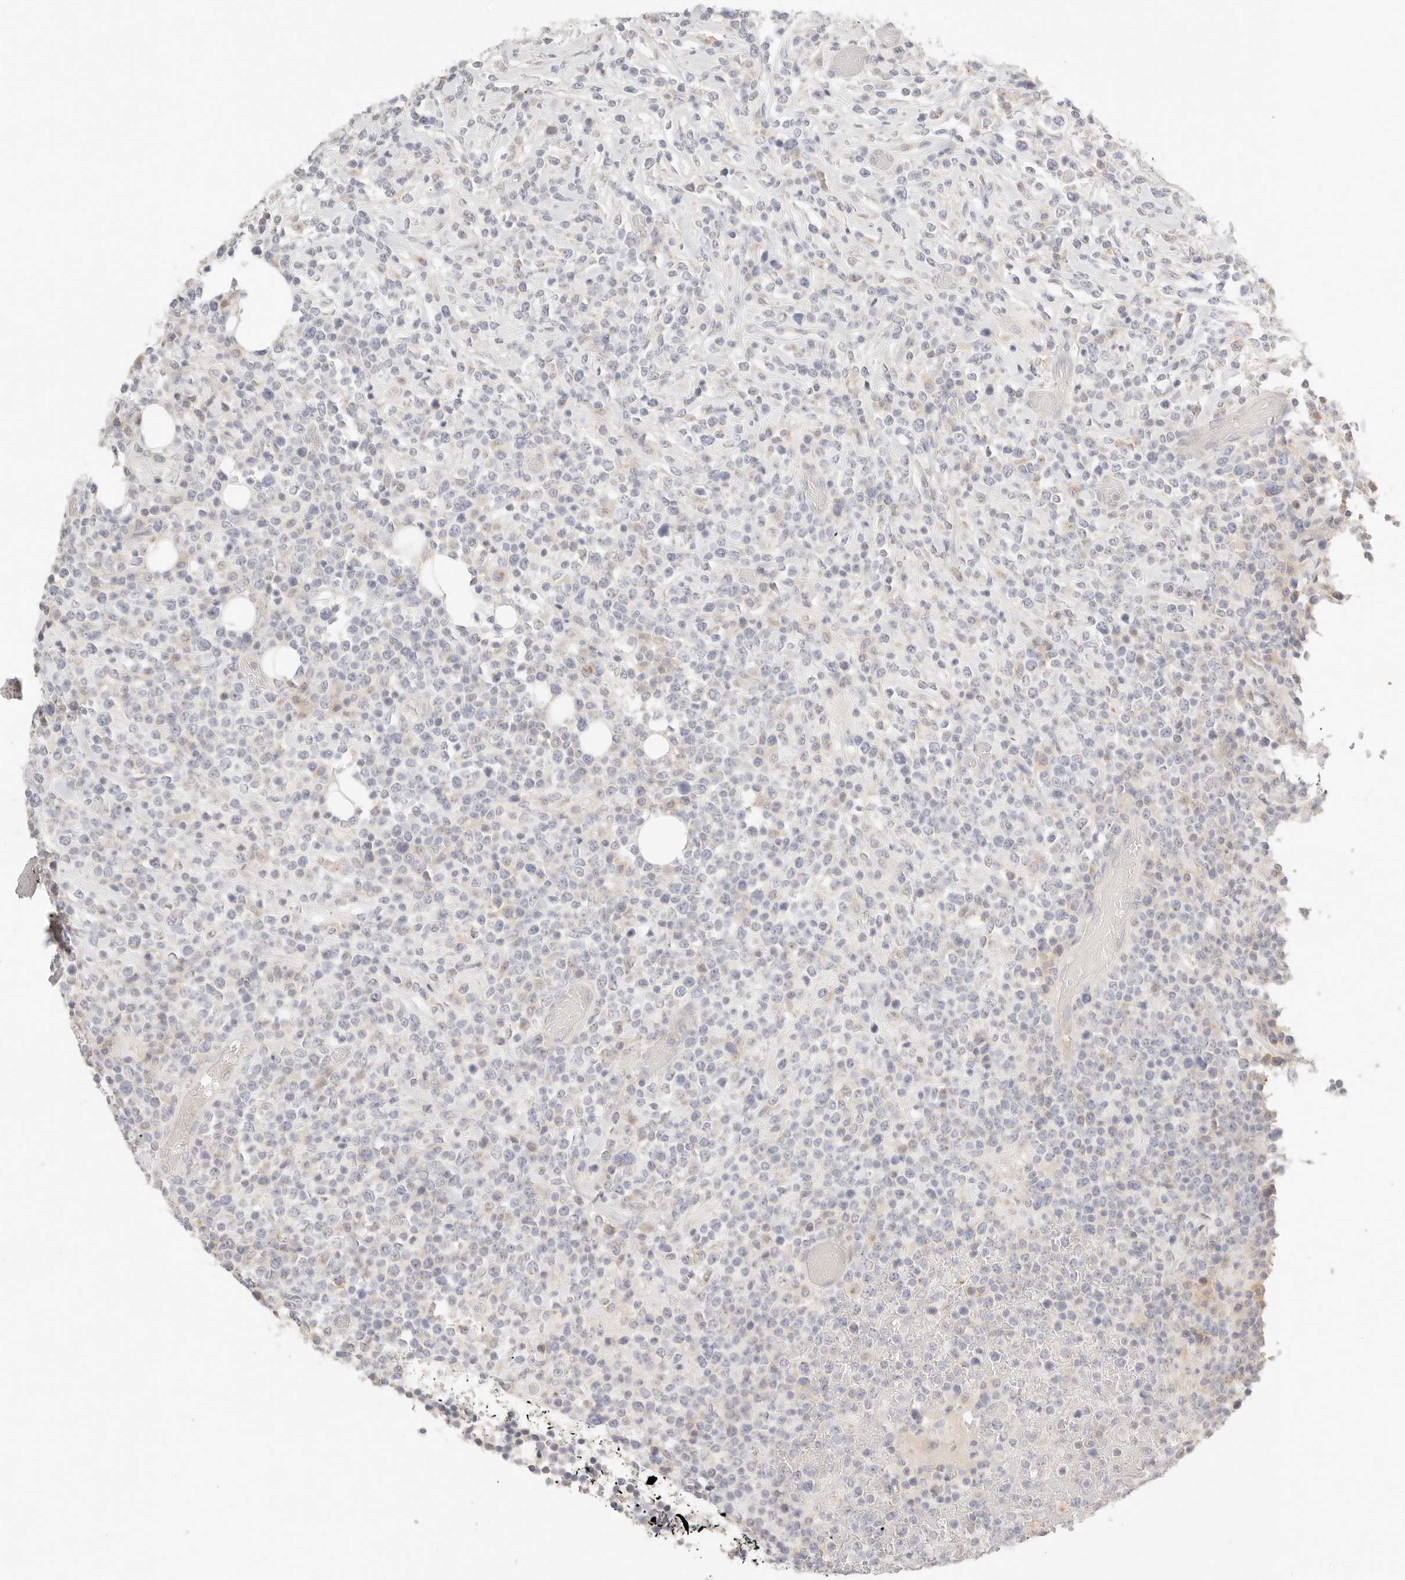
{"staining": {"intensity": "negative", "quantity": "none", "location": "none"}, "tissue": "lymphoma", "cell_type": "Tumor cells", "image_type": "cancer", "snomed": [{"axis": "morphology", "description": "Malignant lymphoma, non-Hodgkin's type, High grade"}, {"axis": "topography", "description": "Colon"}], "caption": "This is an immunohistochemistry image of human high-grade malignant lymphoma, non-Hodgkin's type. There is no staining in tumor cells.", "gene": "CEP120", "patient": {"sex": "female", "age": 53}}